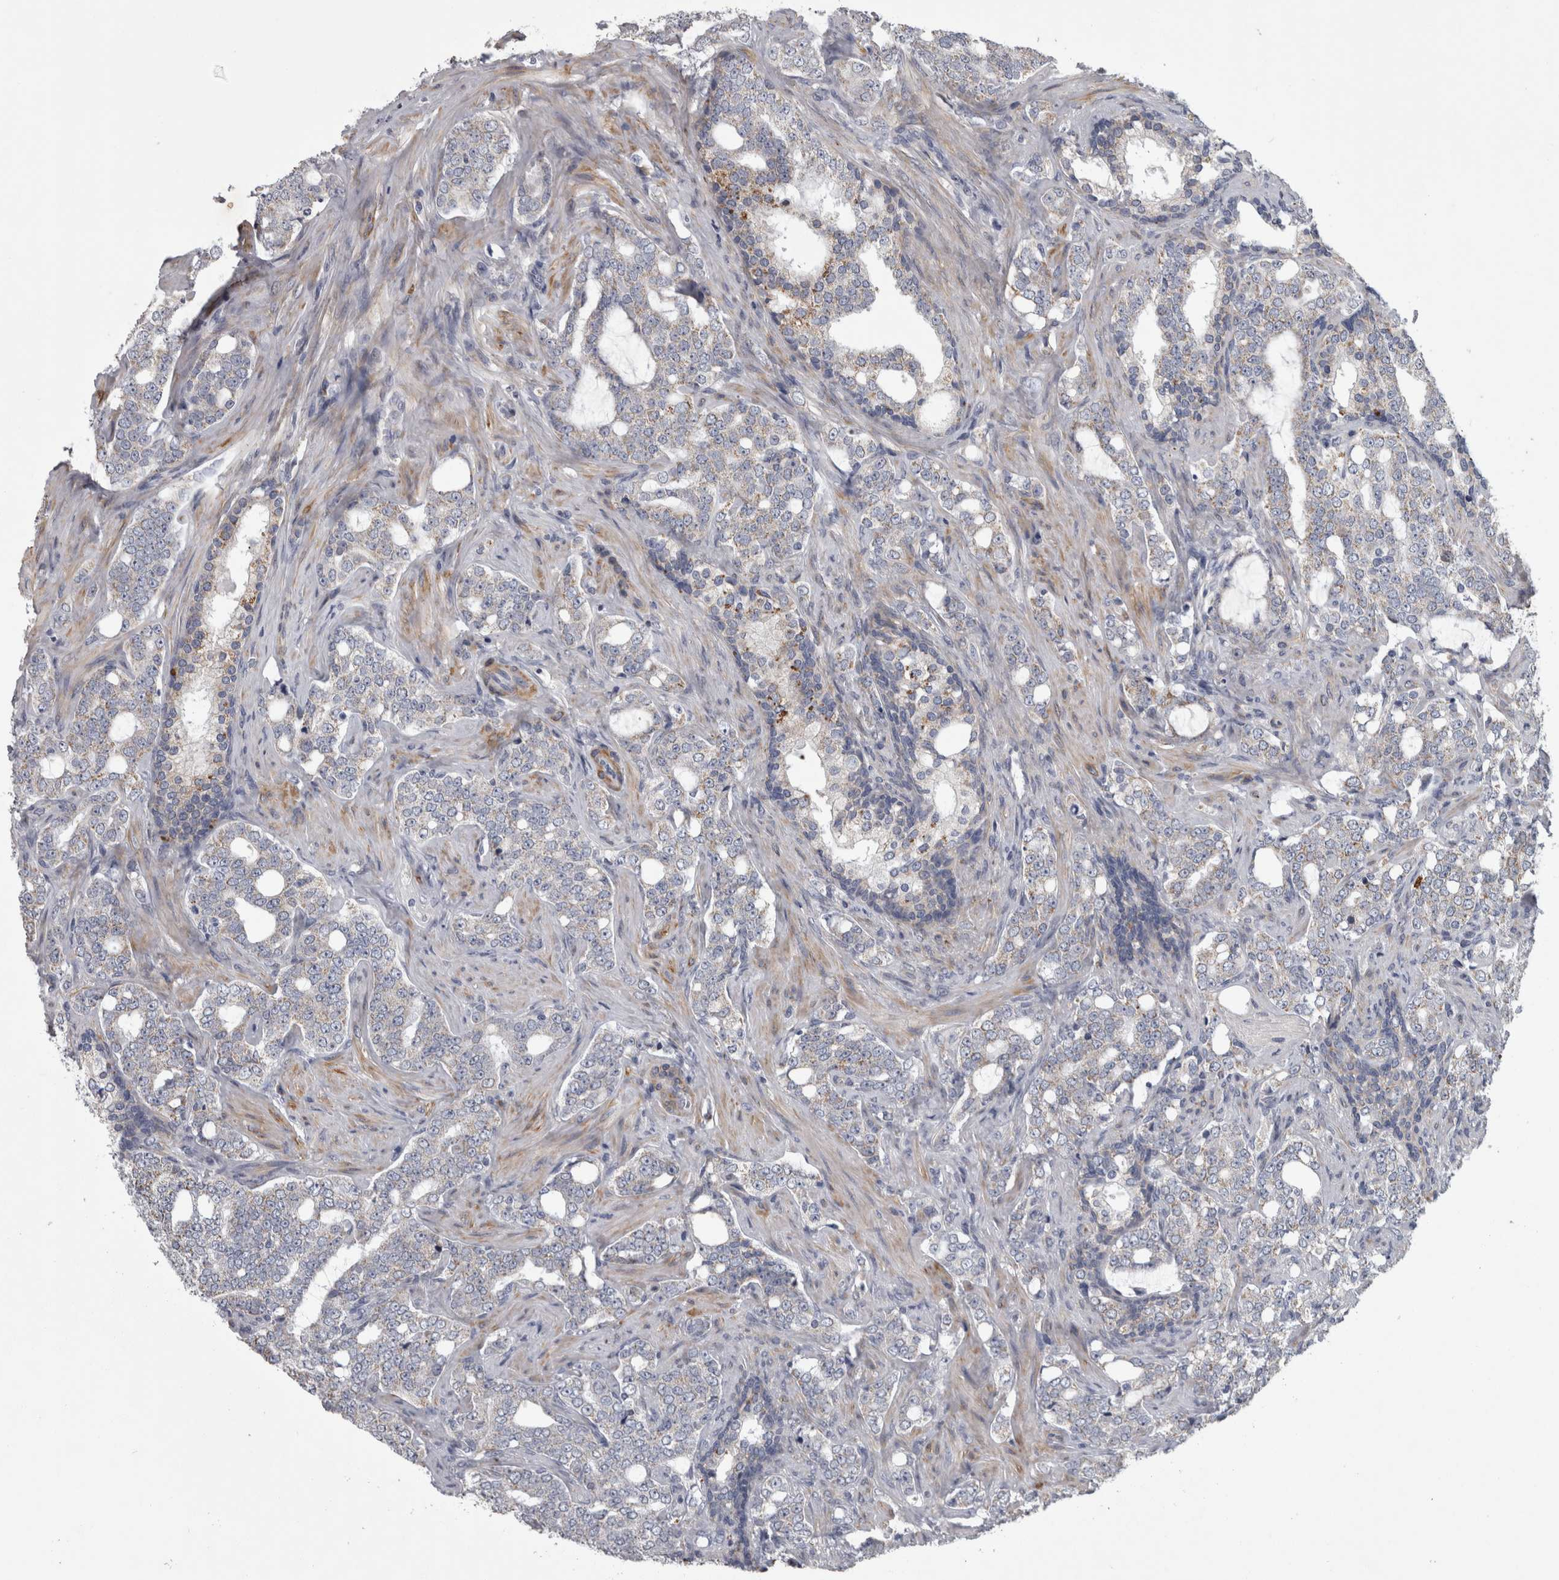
{"staining": {"intensity": "negative", "quantity": "none", "location": "none"}, "tissue": "prostate cancer", "cell_type": "Tumor cells", "image_type": "cancer", "snomed": [{"axis": "morphology", "description": "Adenocarcinoma, High grade"}, {"axis": "topography", "description": "Prostate"}], "caption": "A high-resolution histopathology image shows immunohistochemistry (IHC) staining of prostate cancer, which shows no significant positivity in tumor cells.", "gene": "DBT", "patient": {"sex": "male", "age": 64}}